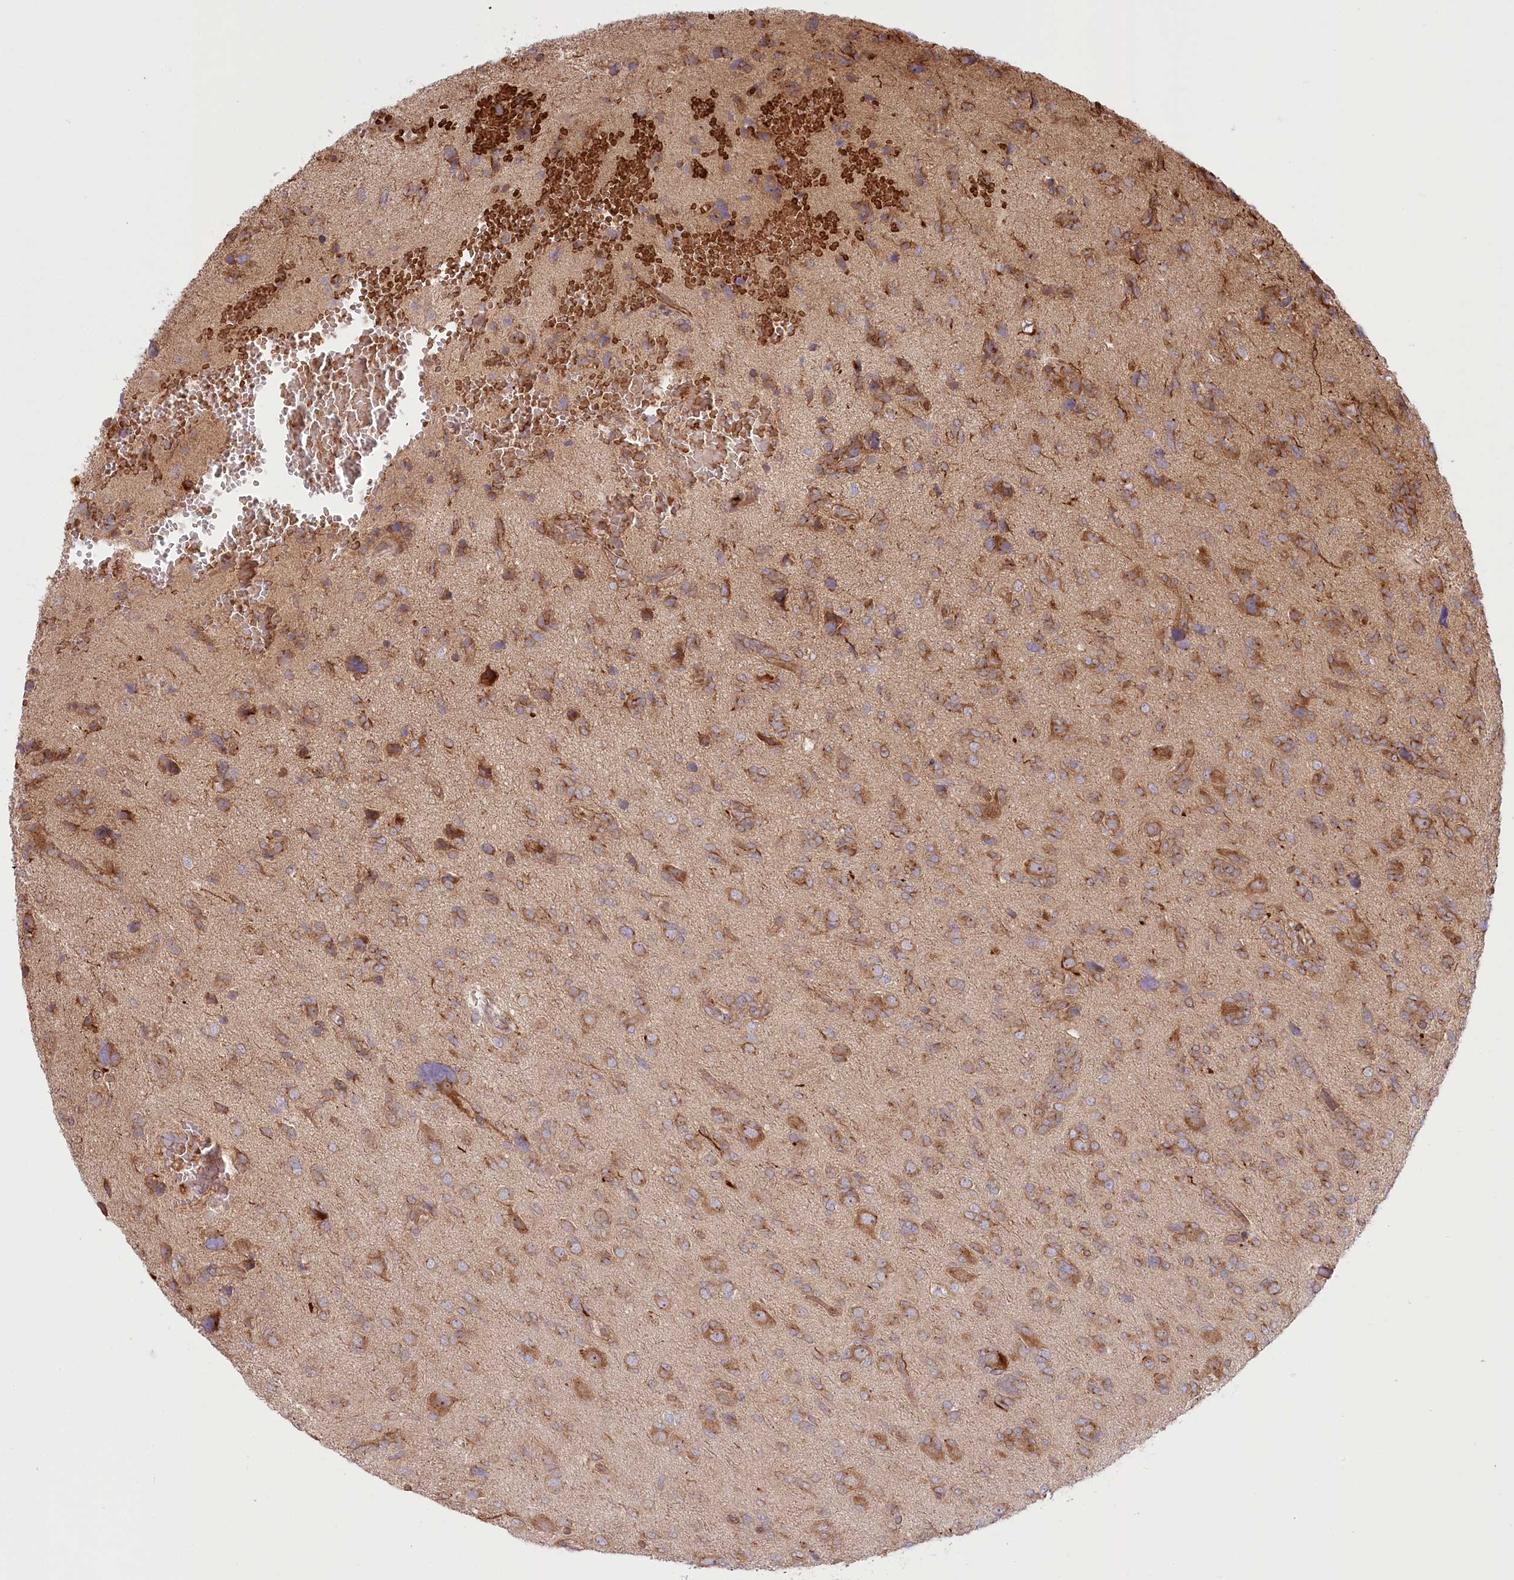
{"staining": {"intensity": "moderate", "quantity": "25%-75%", "location": "cytoplasmic/membranous"}, "tissue": "glioma", "cell_type": "Tumor cells", "image_type": "cancer", "snomed": [{"axis": "morphology", "description": "Glioma, malignant, High grade"}, {"axis": "topography", "description": "Brain"}], "caption": "This image displays malignant high-grade glioma stained with immunohistochemistry to label a protein in brown. The cytoplasmic/membranous of tumor cells show moderate positivity for the protein. Nuclei are counter-stained blue.", "gene": "COMMD3", "patient": {"sex": "female", "age": 59}}